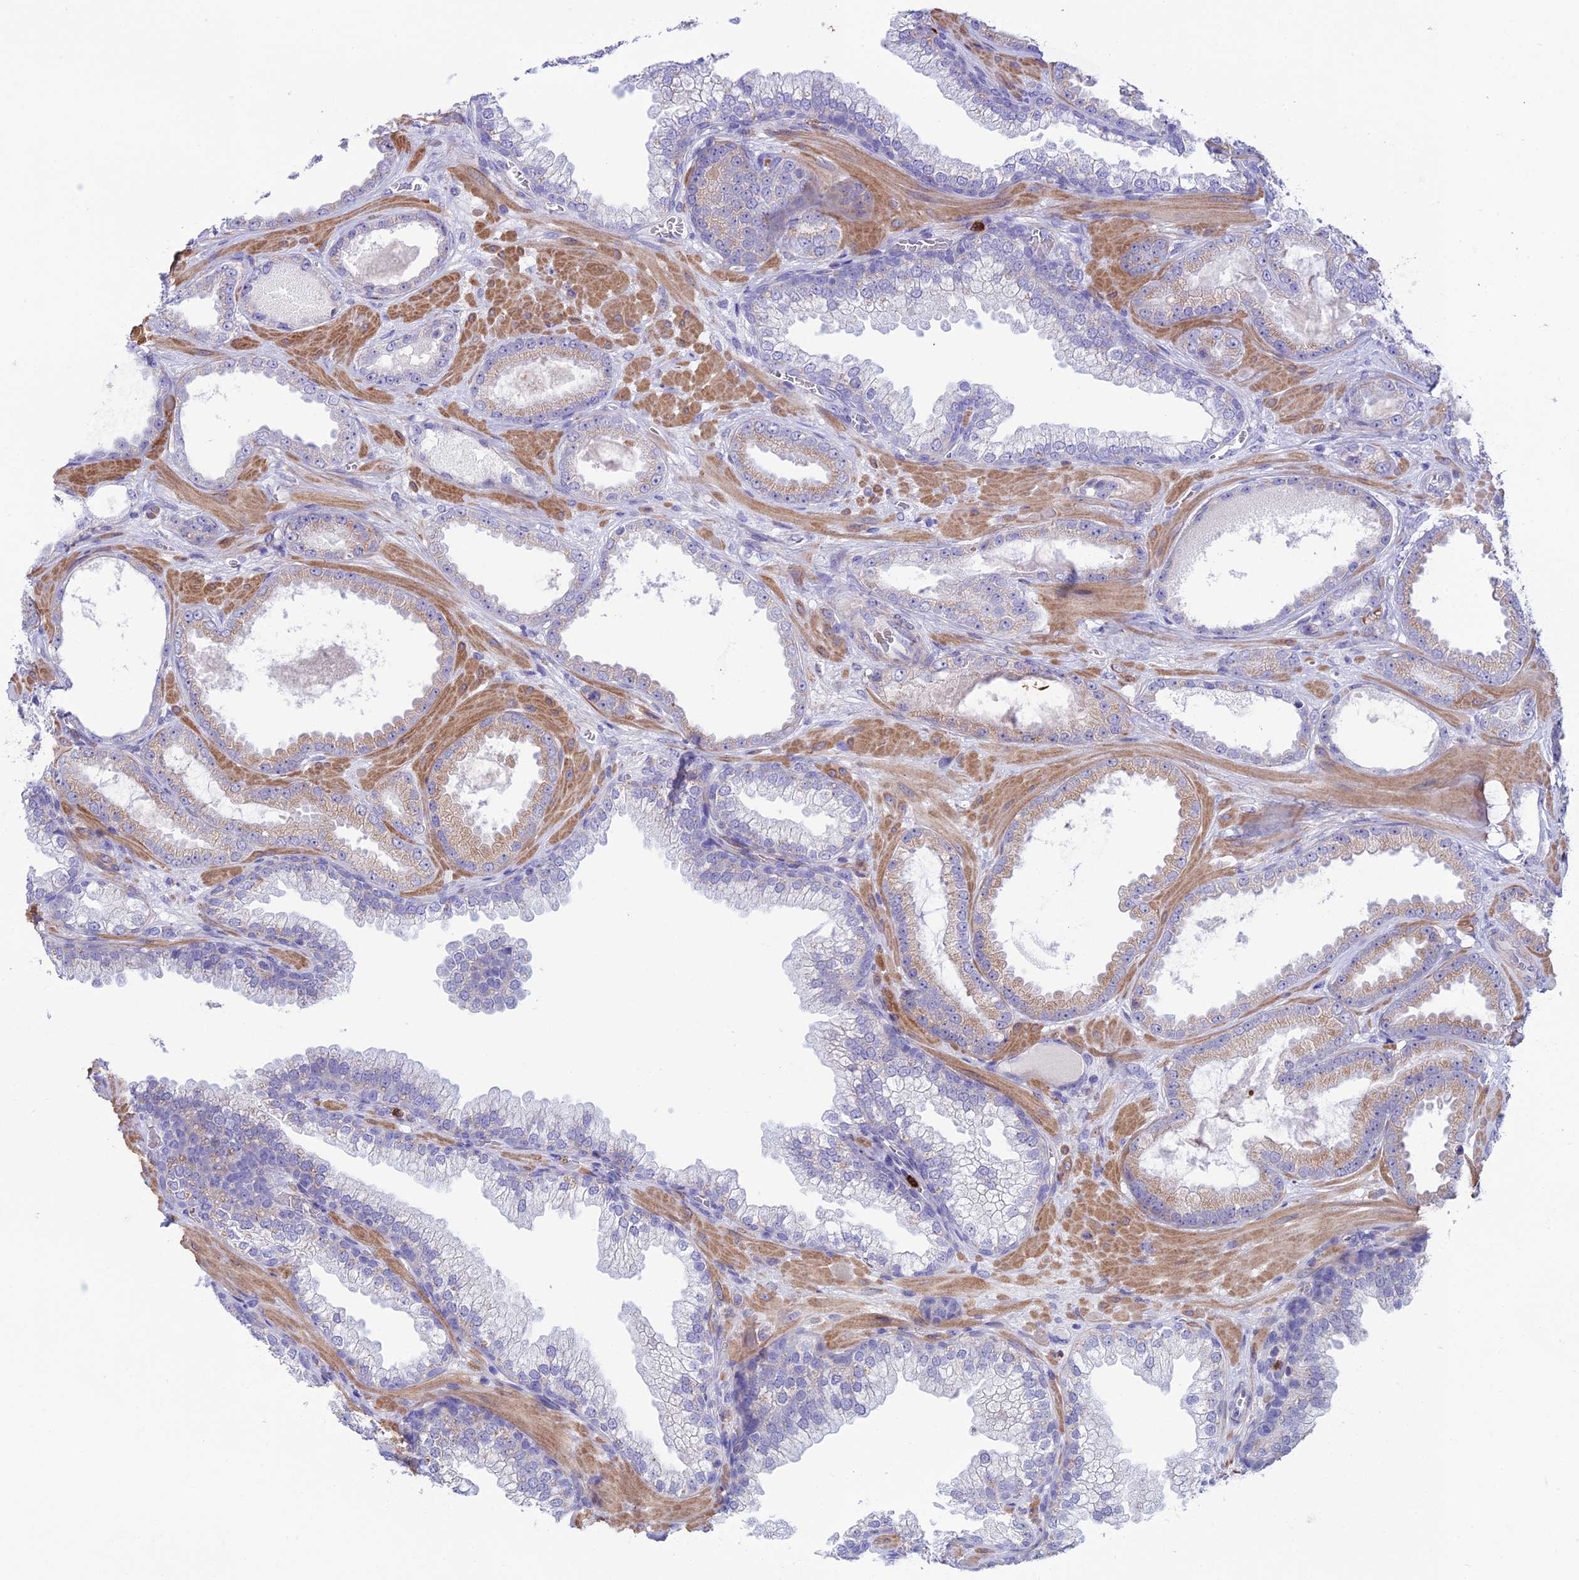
{"staining": {"intensity": "weak", "quantity": "25%-75%", "location": "cytoplasmic/membranous"}, "tissue": "prostate cancer", "cell_type": "Tumor cells", "image_type": "cancer", "snomed": [{"axis": "morphology", "description": "Adenocarcinoma, Low grade"}, {"axis": "topography", "description": "Prostate"}], "caption": "Weak cytoplasmic/membranous positivity is identified in about 25%-75% of tumor cells in adenocarcinoma (low-grade) (prostate). (DAB = brown stain, brightfield microscopy at high magnification).", "gene": "COL6A6", "patient": {"sex": "male", "age": 57}}